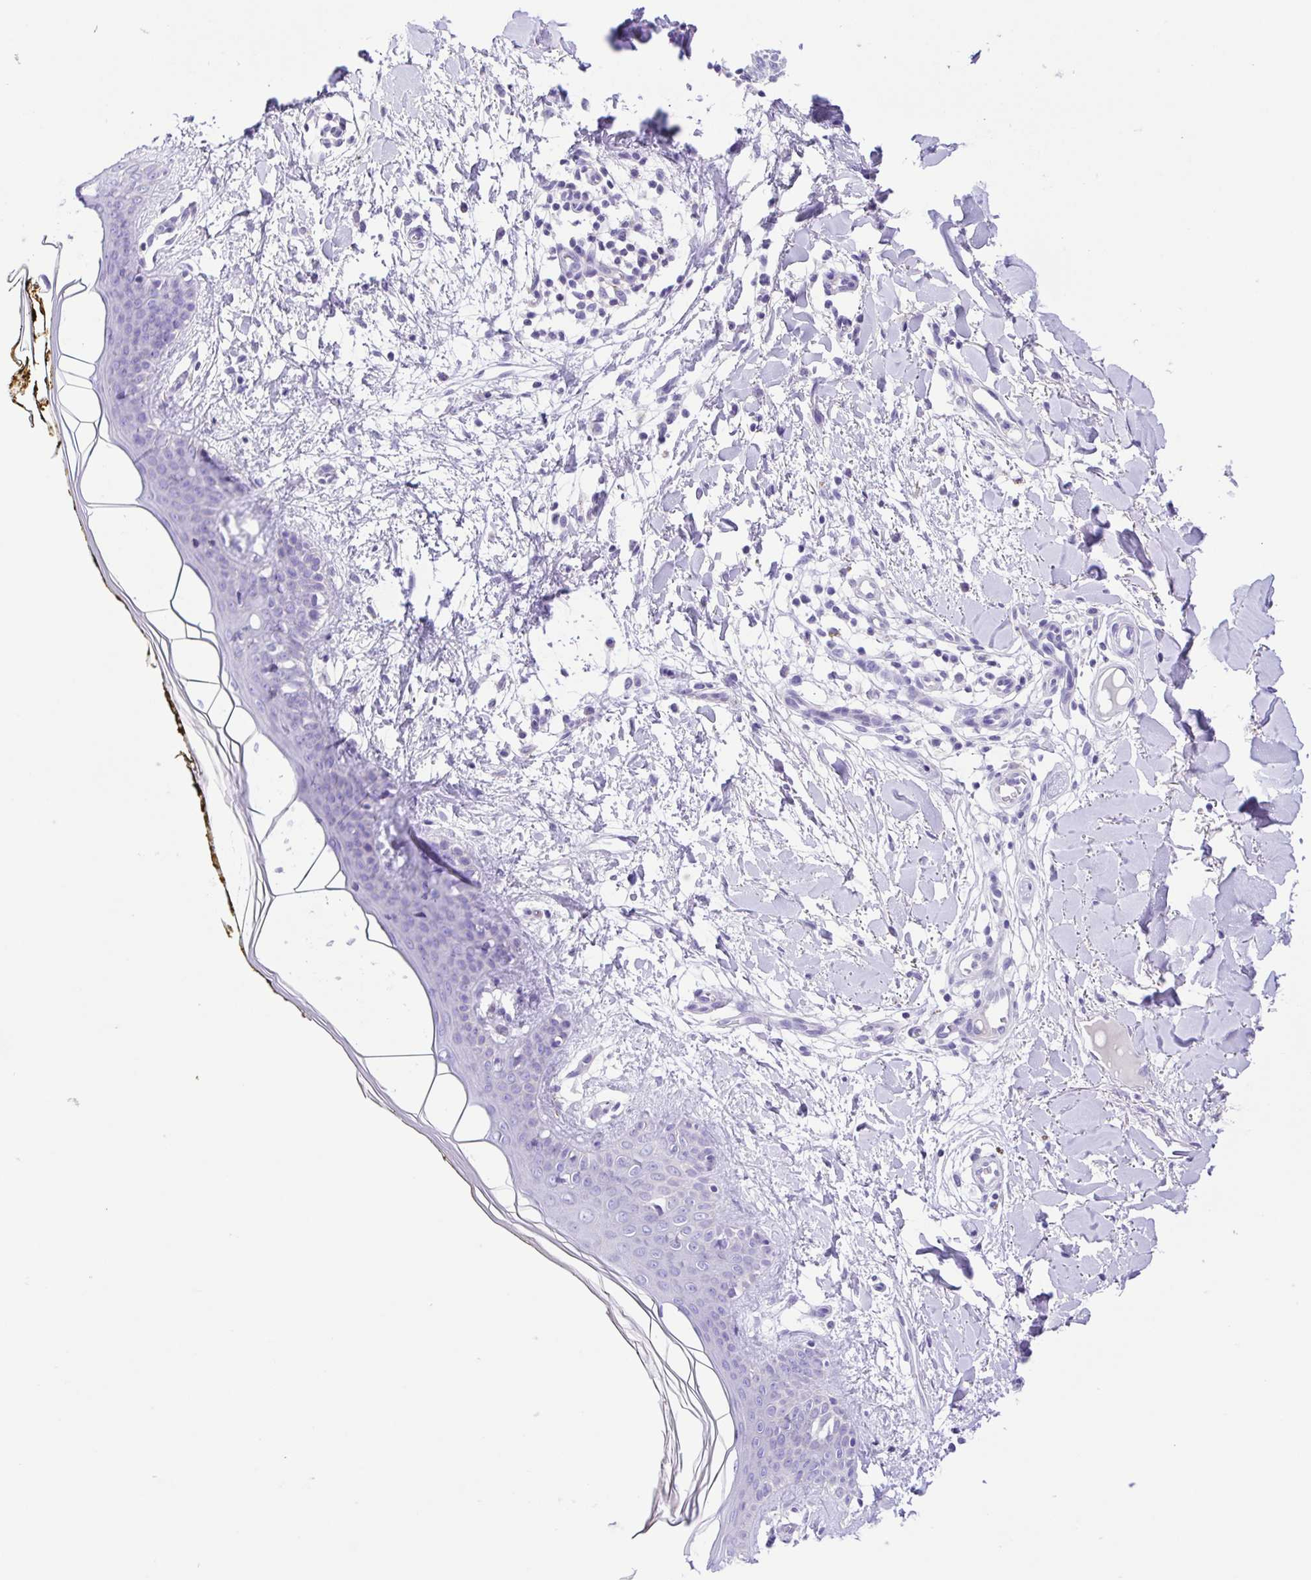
{"staining": {"intensity": "negative", "quantity": "none", "location": "none"}, "tissue": "skin", "cell_type": "Fibroblasts", "image_type": "normal", "snomed": [{"axis": "morphology", "description": "Normal tissue, NOS"}, {"axis": "topography", "description": "Skin"}], "caption": "The immunohistochemistry (IHC) histopathology image has no significant positivity in fibroblasts of skin. (Brightfield microscopy of DAB IHC at high magnification).", "gene": "ISM2", "patient": {"sex": "female", "age": 34}}